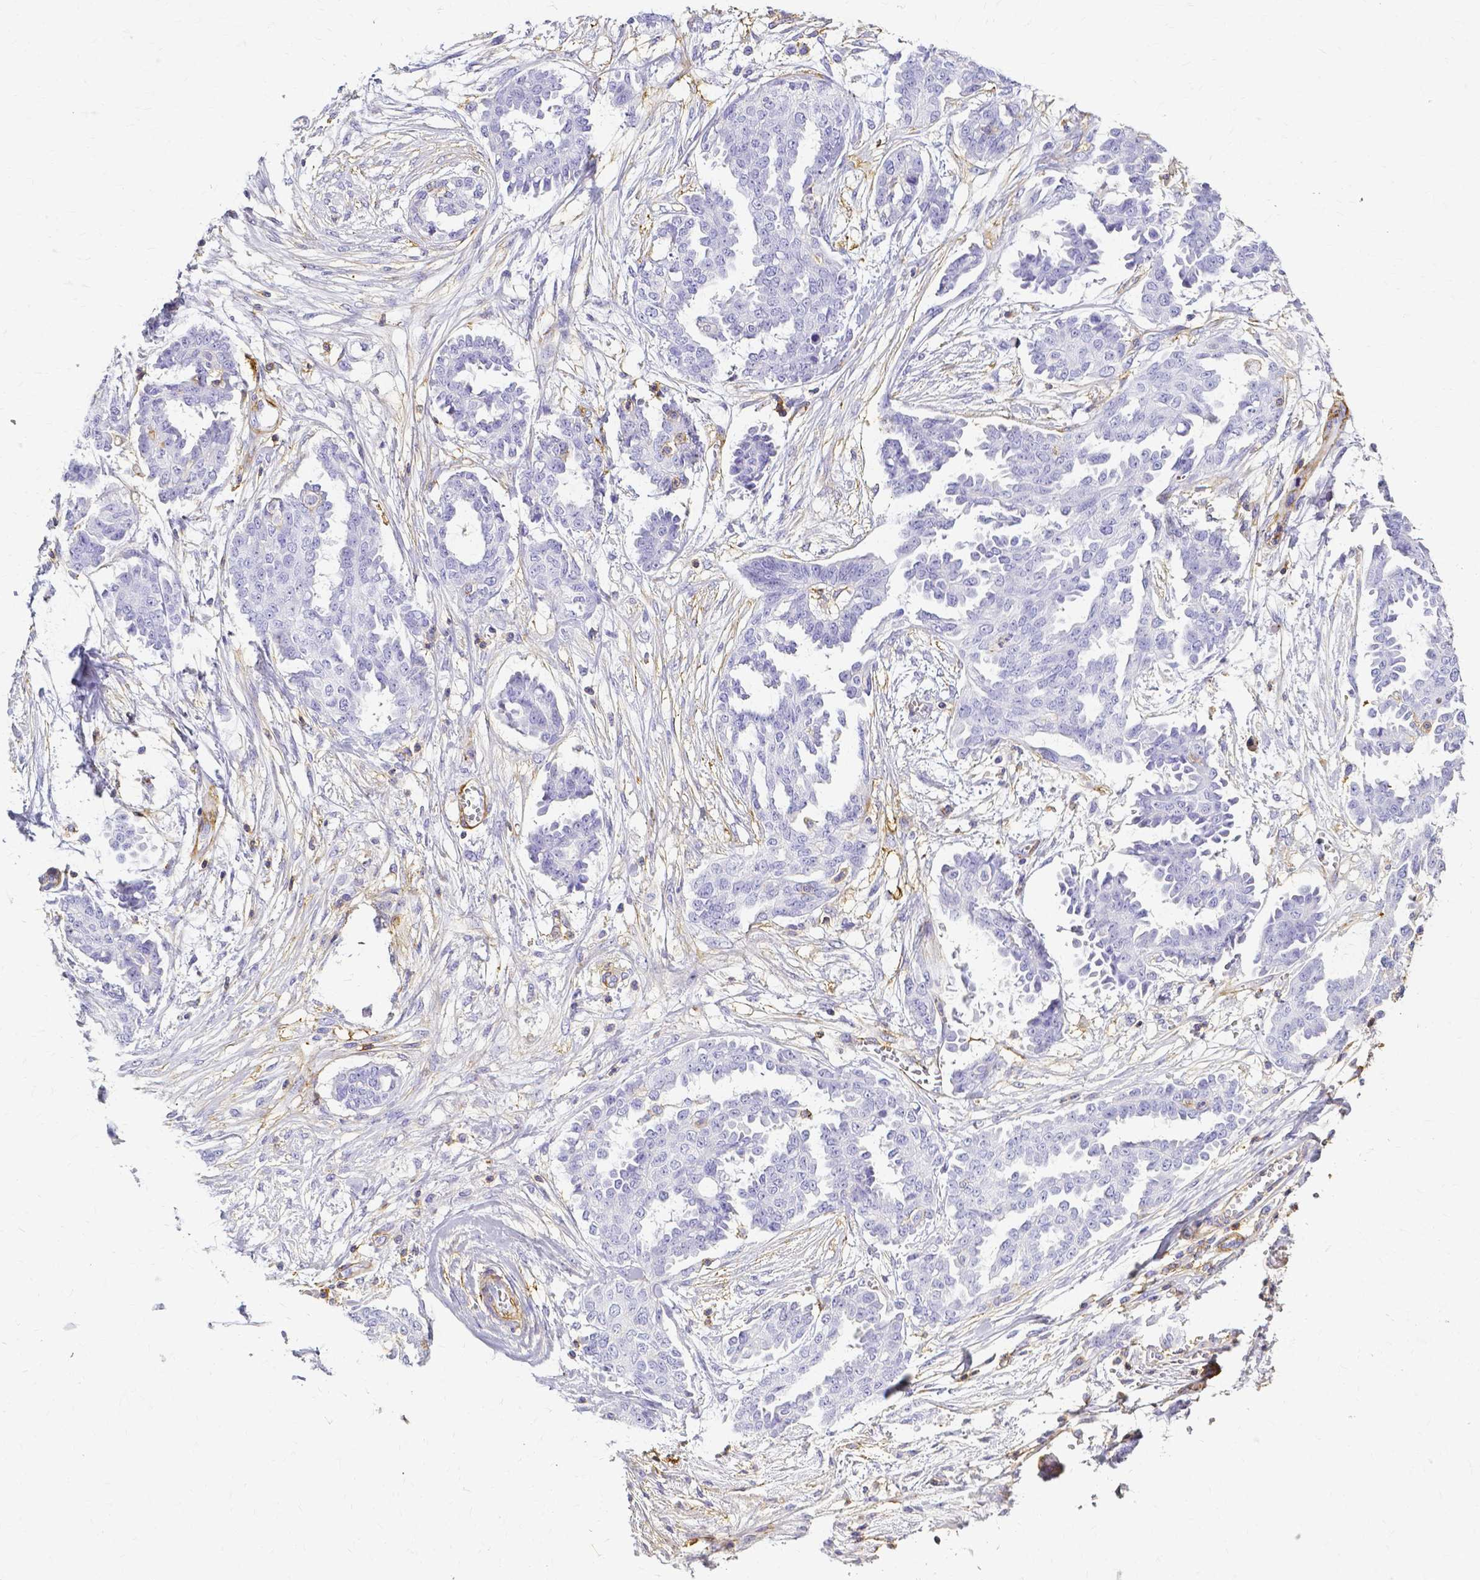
{"staining": {"intensity": "negative", "quantity": "none", "location": "none"}, "tissue": "ovarian cancer", "cell_type": "Tumor cells", "image_type": "cancer", "snomed": [{"axis": "morphology", "description": "Cystadenocarcinoma, serous, NOS"}, {"axis": "topography", "description": "Ovary"}], "caption": "Tumor cells are negative for protein expression in human ovarian cancer.", "gene": "HSPA12A", "patient": {"sex": "female", "age": 71}}